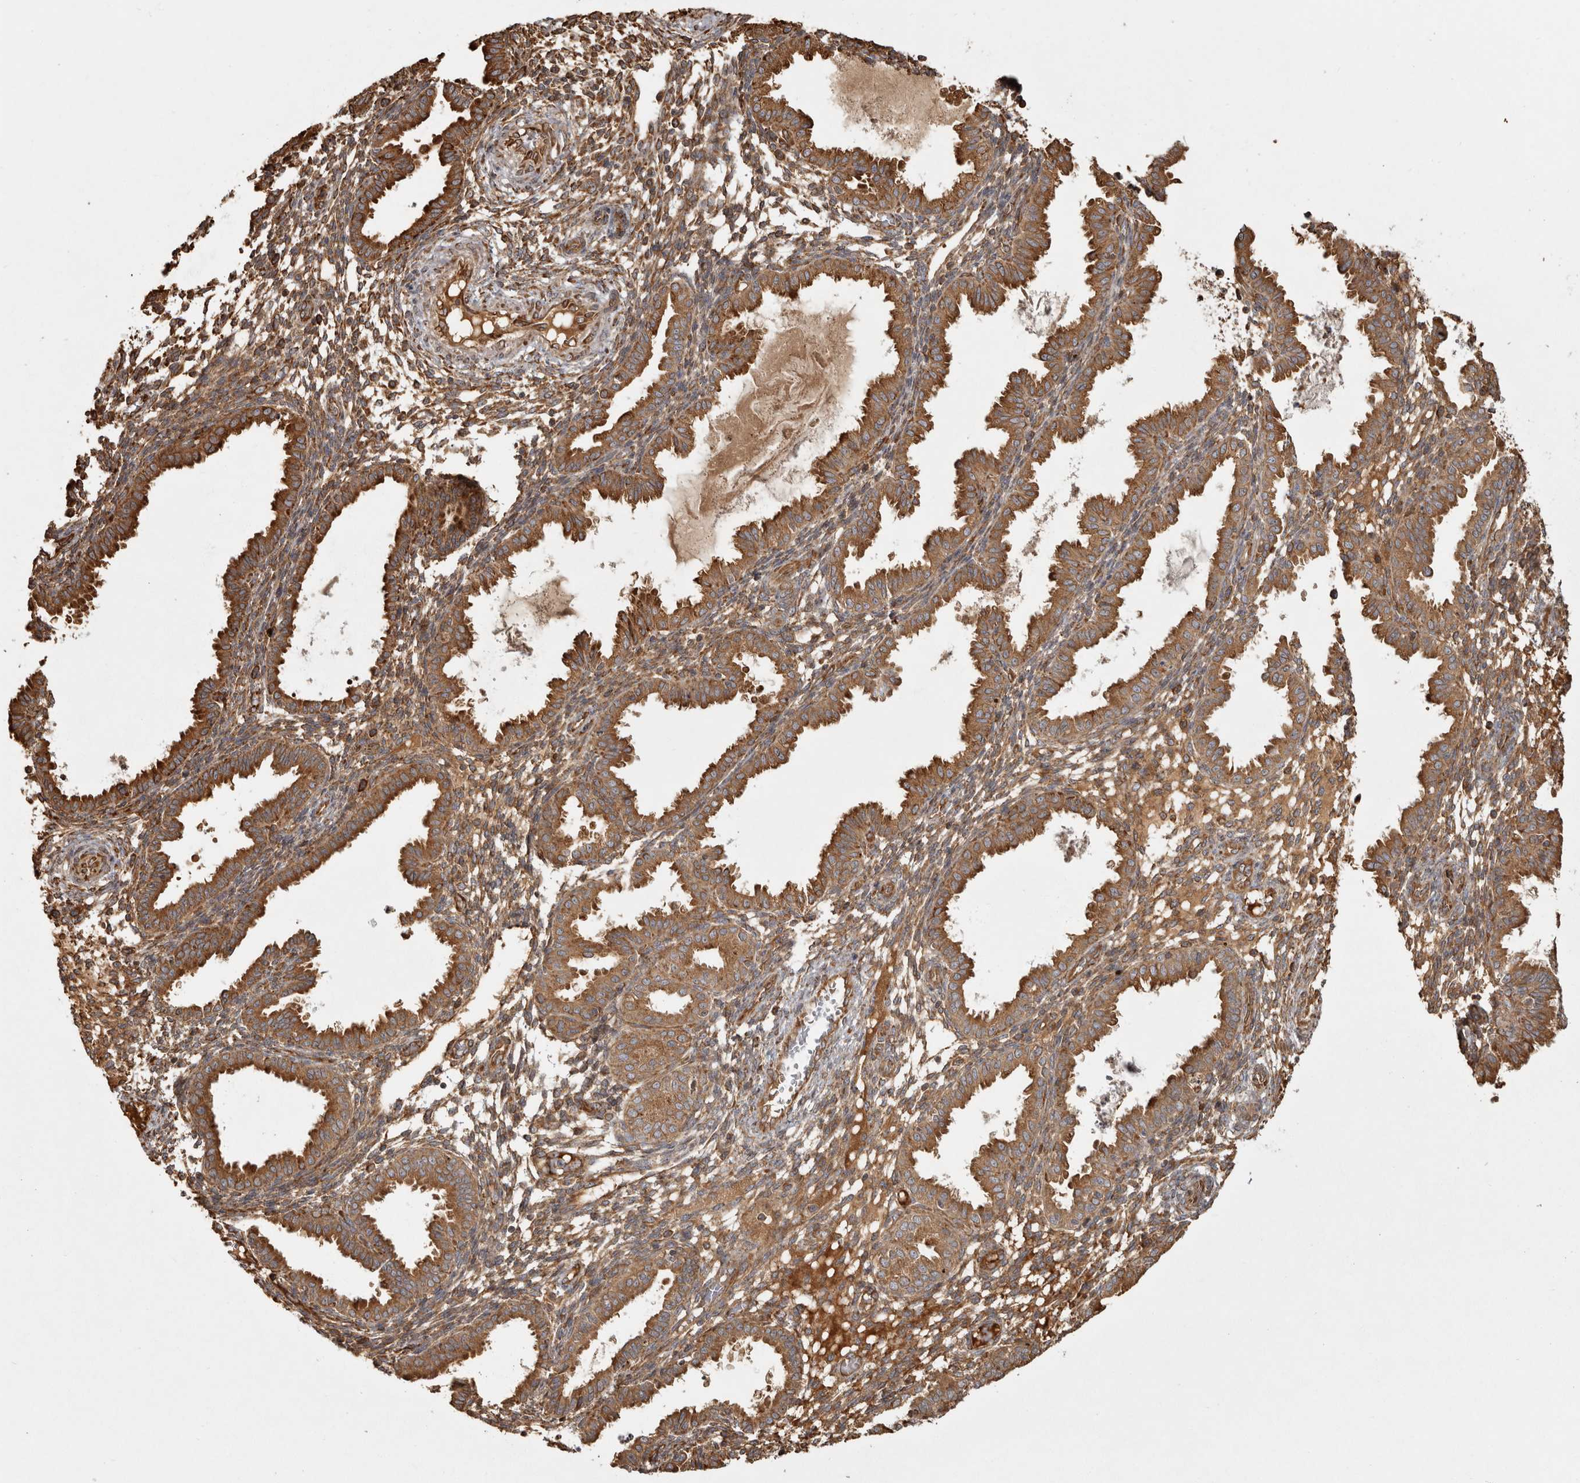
{"staining": {"intensity": "moderate", "quantity": ">75%", "location": "cytoplasmic/membranous"}, "tissue": "endometrium", "cell_type": "Cells in endometrial stroma", "image_type": "normal", "snomed": [{"axis": "morphology", "description": "Normal tissue, NOS"}, {"axis": "topography", "description": "Endometrium"}], "caption": "An image of endometrium stained for a protein reveals moderate cytoplasmic/membranous brown staining in cells in endometrial stroma. (Stains: DAB (3,3'-diaminobenzidine) in brown, nuclei in blue, Microscopy: brightfield microscopy at high magnification).", "gene": "CAMSAP2", "patient": {"sex": "female", "age": 33}}